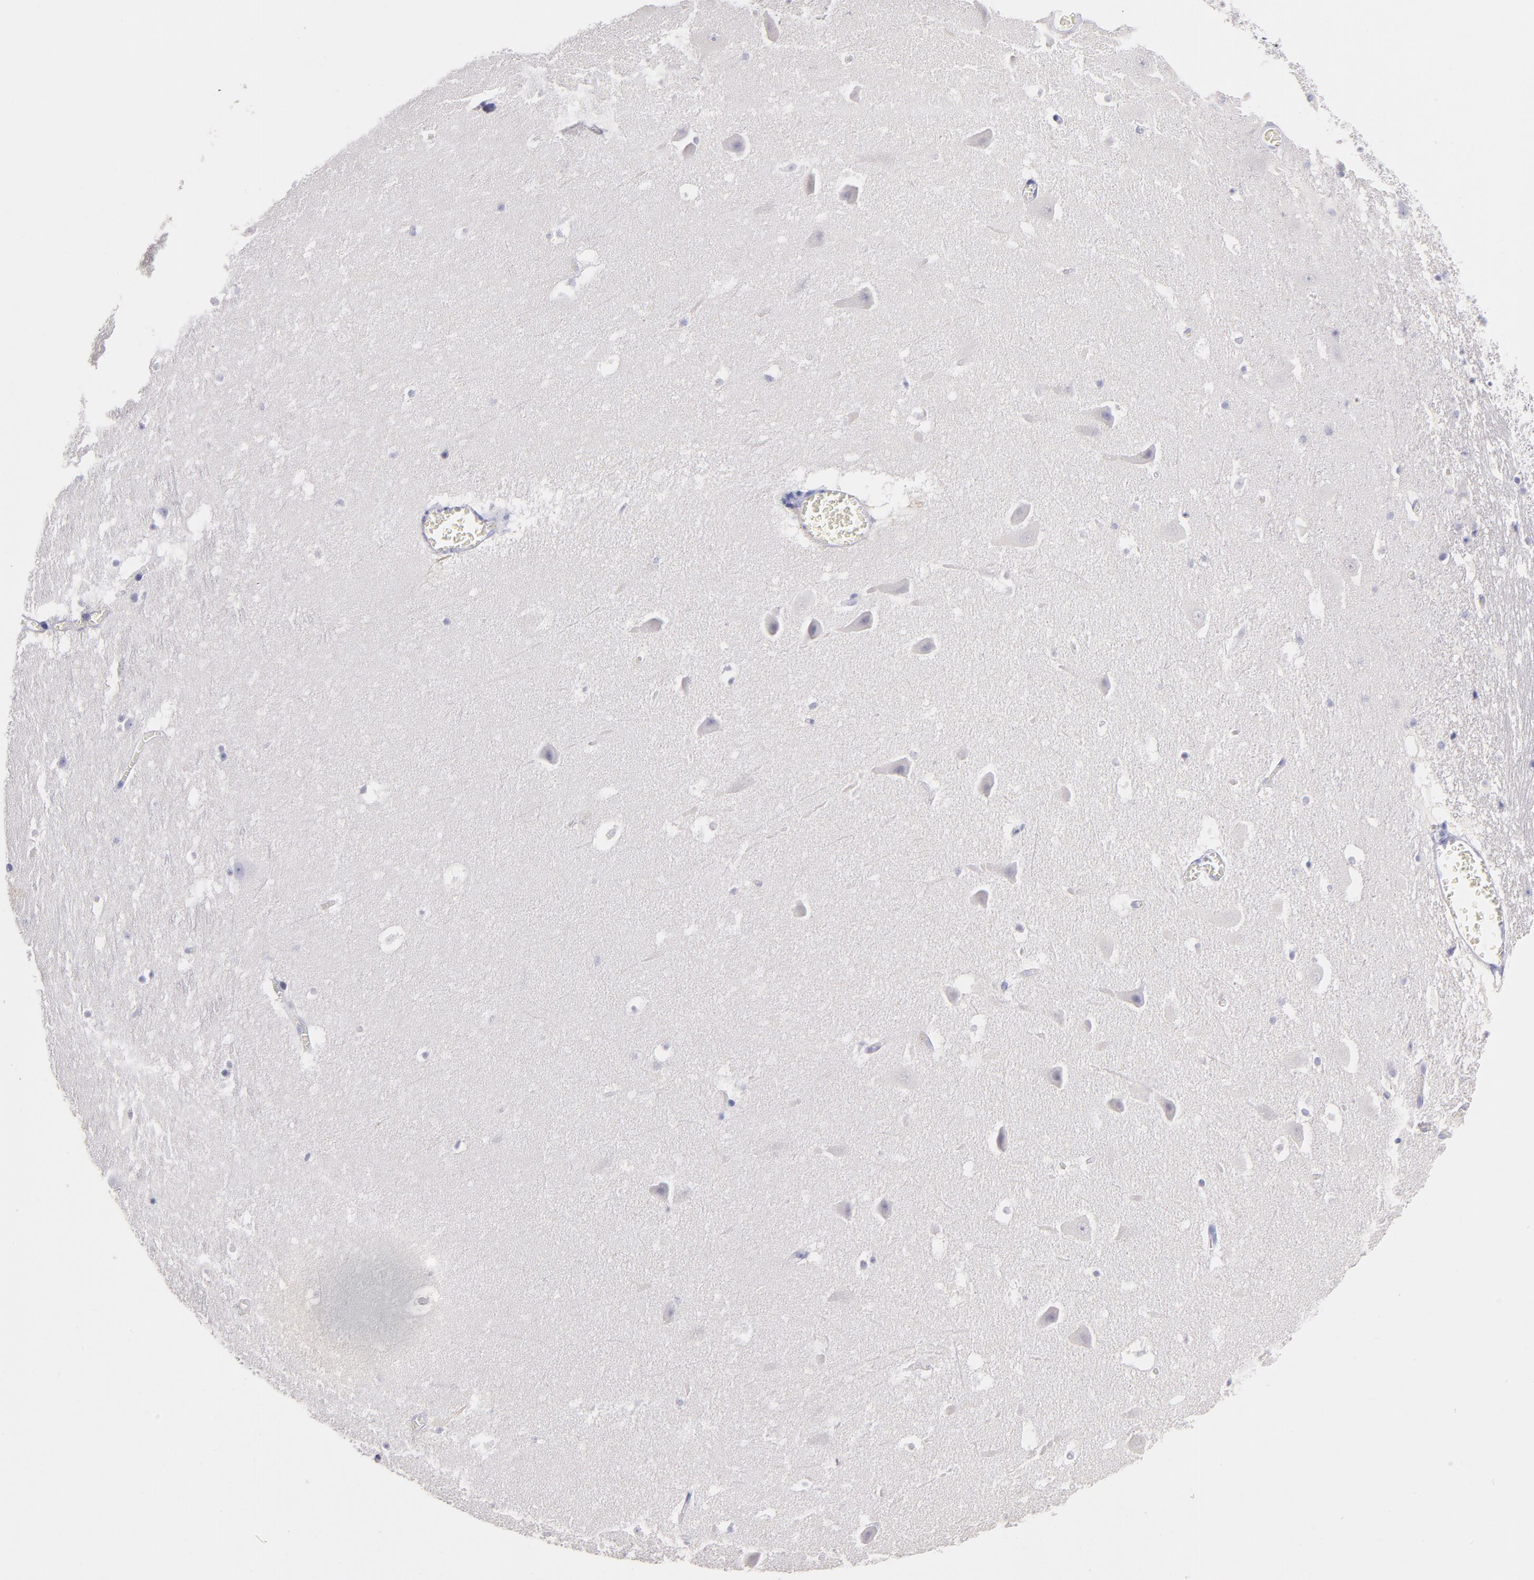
{"staining": {"intensity": "negative", "quantity": "none", "location": "none"}, "tissue": "hippocampus", "cell_type": "Glial cells", "image_type": "normal", "snomed": [{"axis": "morphology", "description": "Normal tissue, NOS"}, {"axis": "topography", "description": "Hippocampus"}], "caption": "DAB immunohistochemical staining of unremarkable hippocampus shows no significant positivity in glial cells.", "gene": "CD44", "patient": {"sex": "male", "age": 45}}